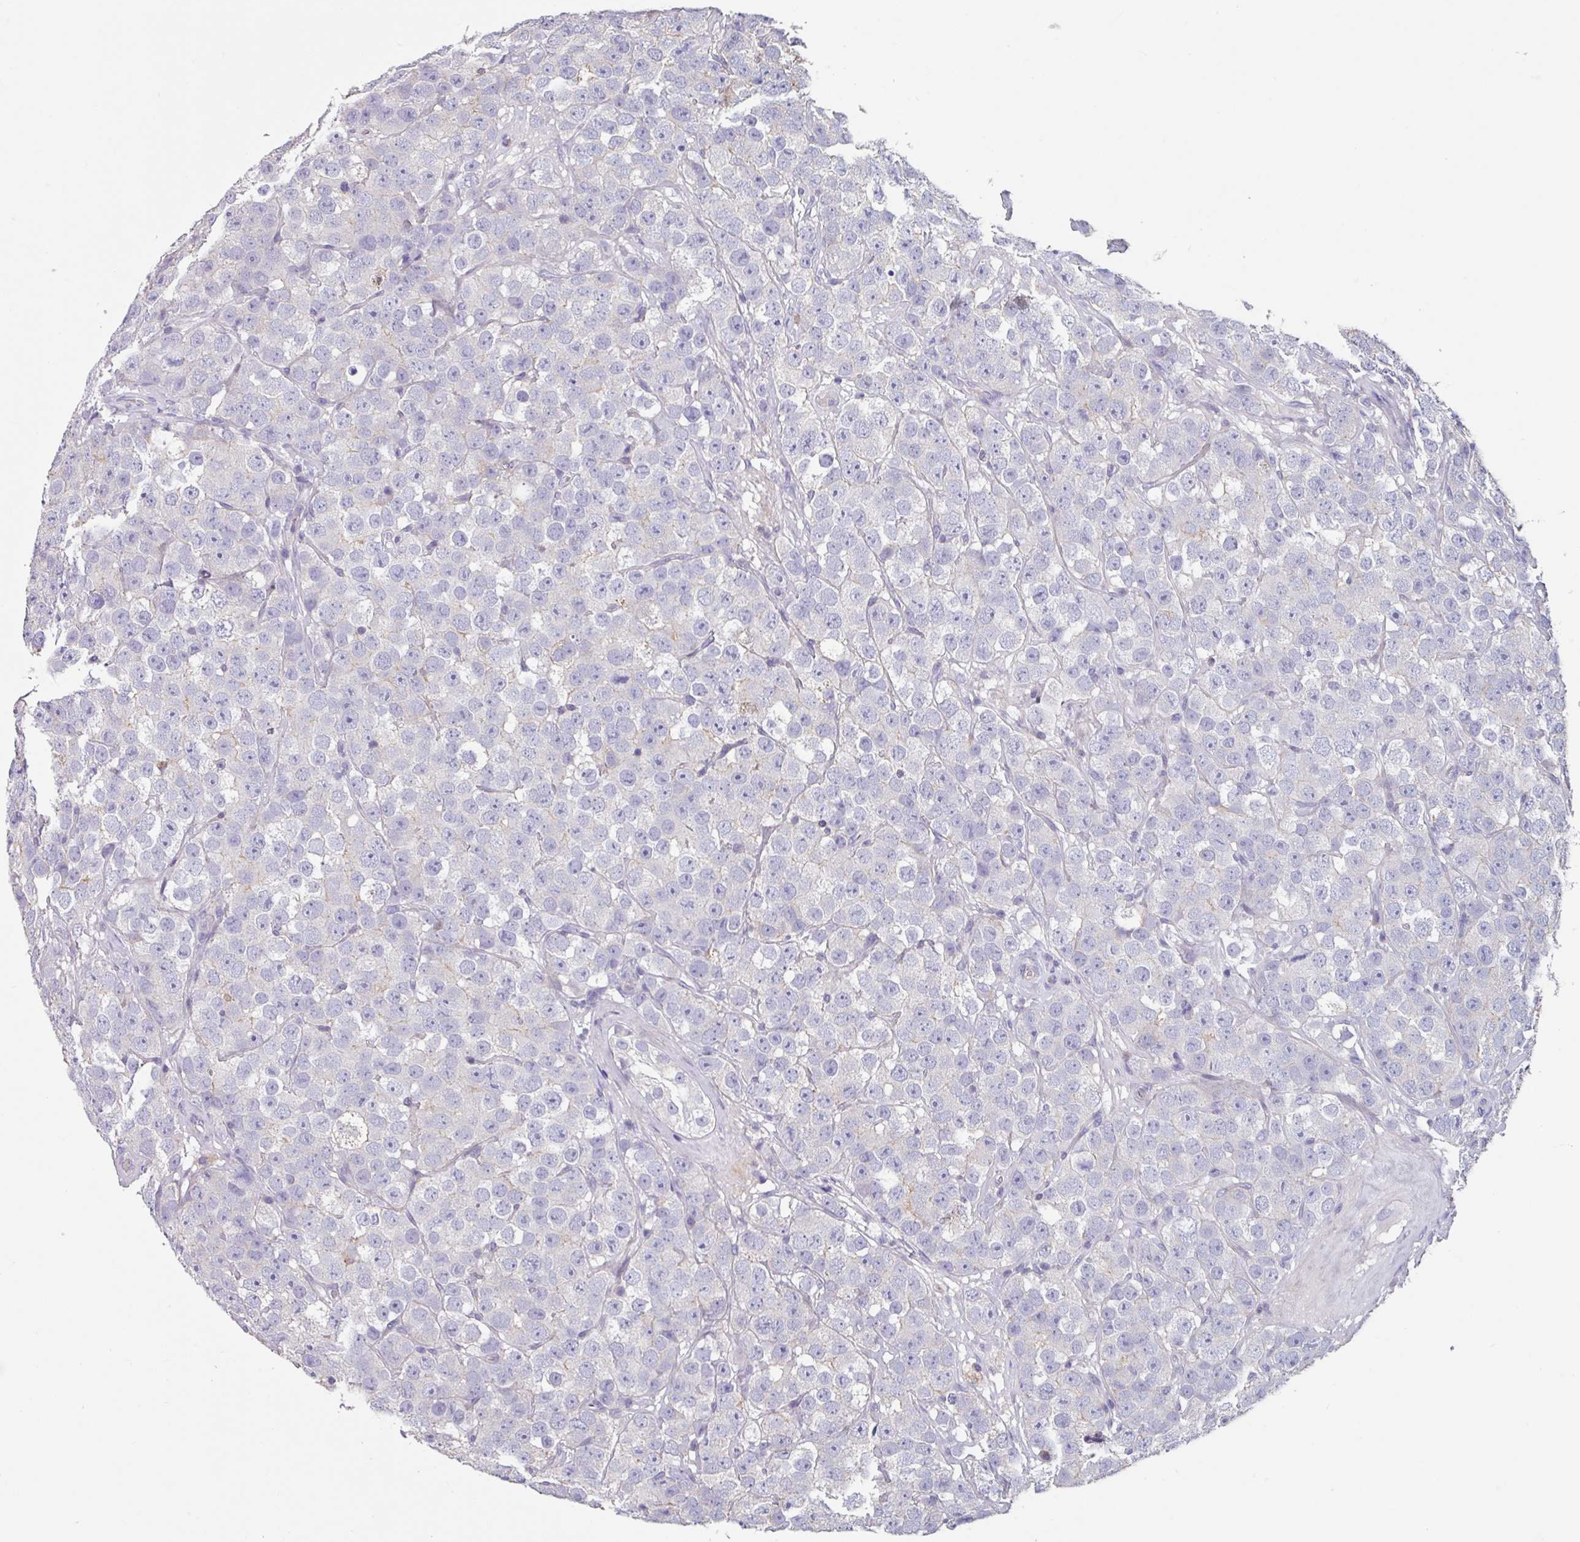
{"staining": {"intensity": "negative", "quantity": "none", "location": "none"}, "tissue": "testis cancer", "cell_type": "Tumor cells", "image_type": "cancer", "snomed": [{"axis": "morphology", "description": "Seminoma, NOS"}, {"axis": "topography", "description": "Testis"}], "caption": "IHC image of testis seminoma stained for a protein (brown), which displays no staining in tumor cells. (DAB (3,3'-diaminobenzidine) immunohistochemistry, high magnification).", "gene": "TMEM132A", "patient": {"sex": "male", "age": 28}}